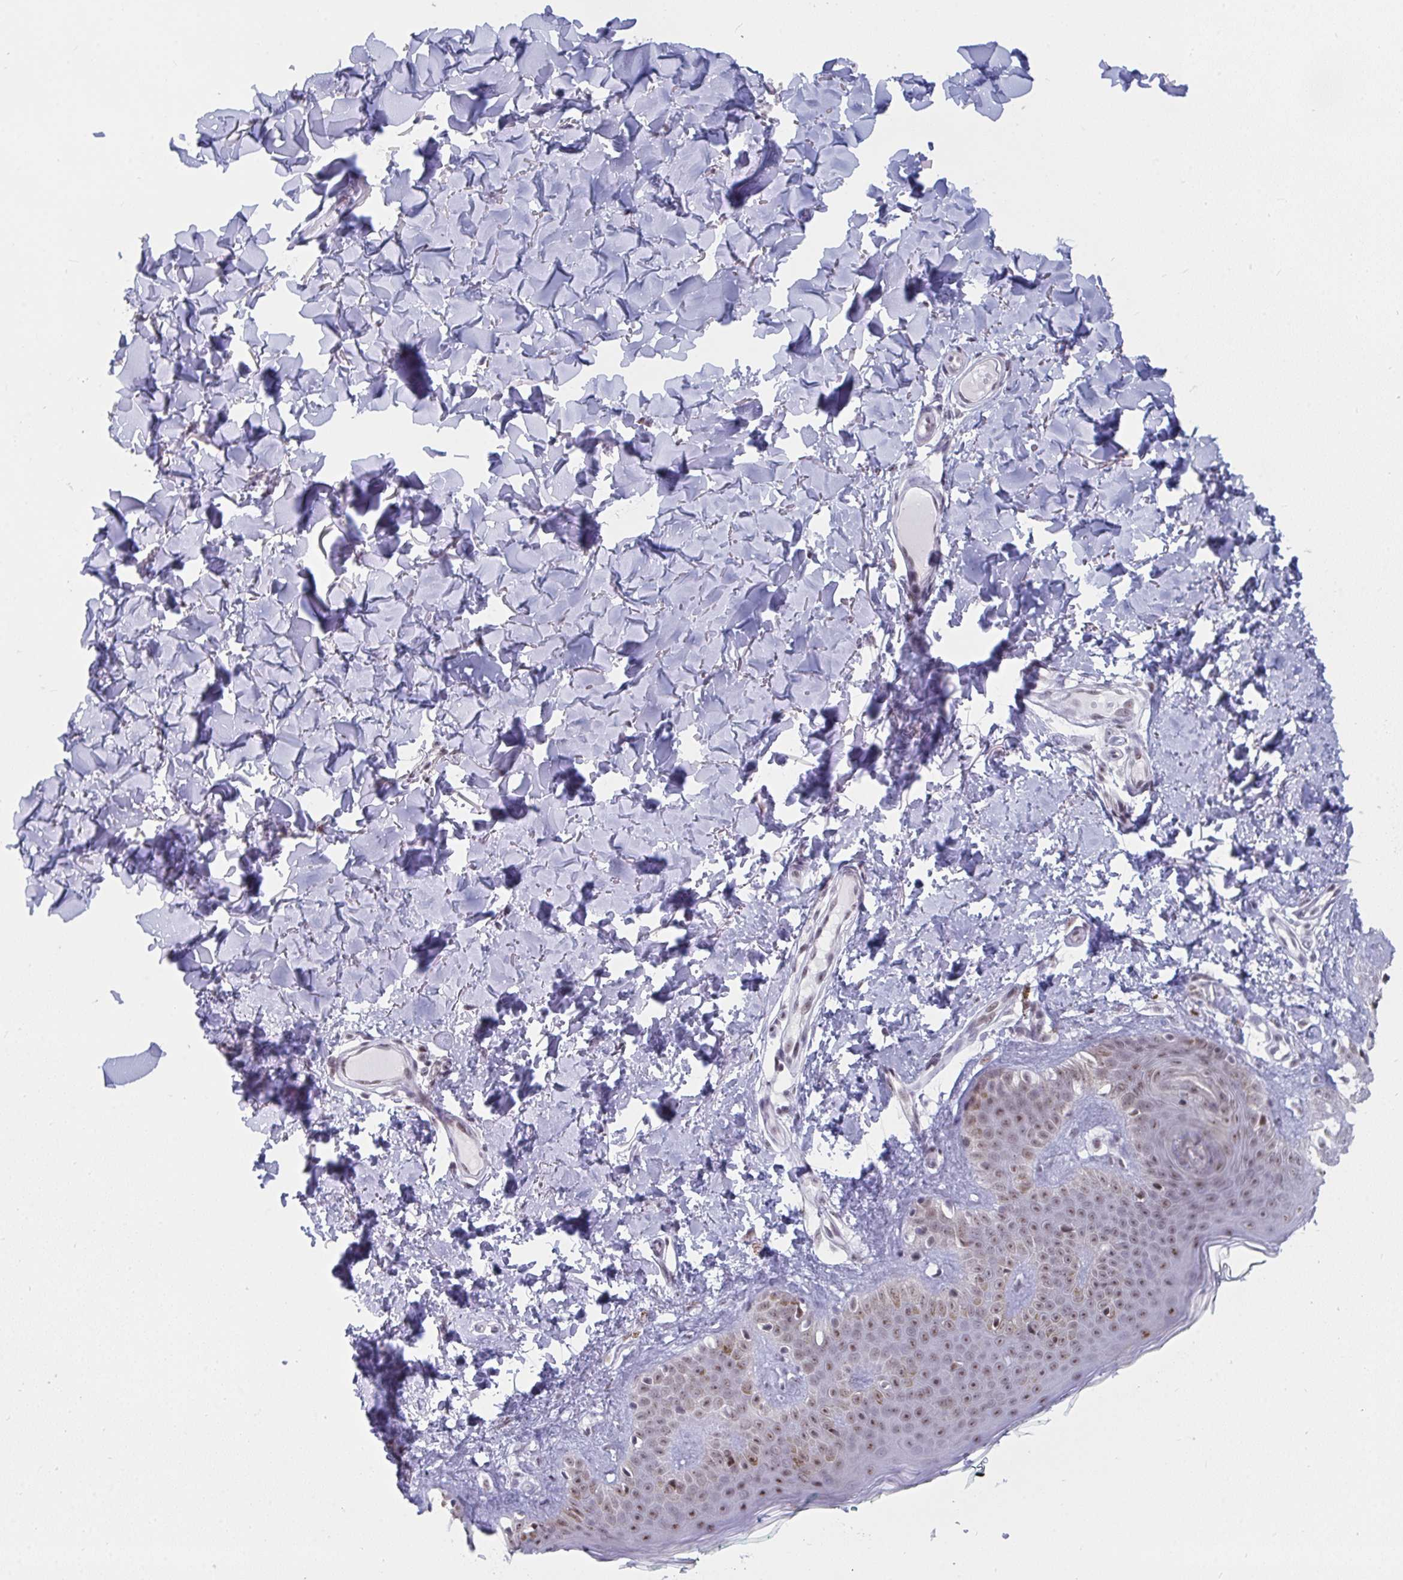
{"staining": {"intensity": "weak", "quantity": "<25%", "location": "nuclear"}, "tissue": "skin", "cell_type": "Fibroblasts", "image_type": "normal", "snomed": [{"axis": "morphology", "description": "Normal tissue, NOS"}, {"axis": "topography", "description": "Skin"}, {"axis": "topography", "description": "Peripheral nerve tissue"}], "caption": "The photomicrograph demonstrates no significant positivity in fibroblasts of skin.", "gene": "PRR14", "patient": {"sex": "female", "age": 45}}